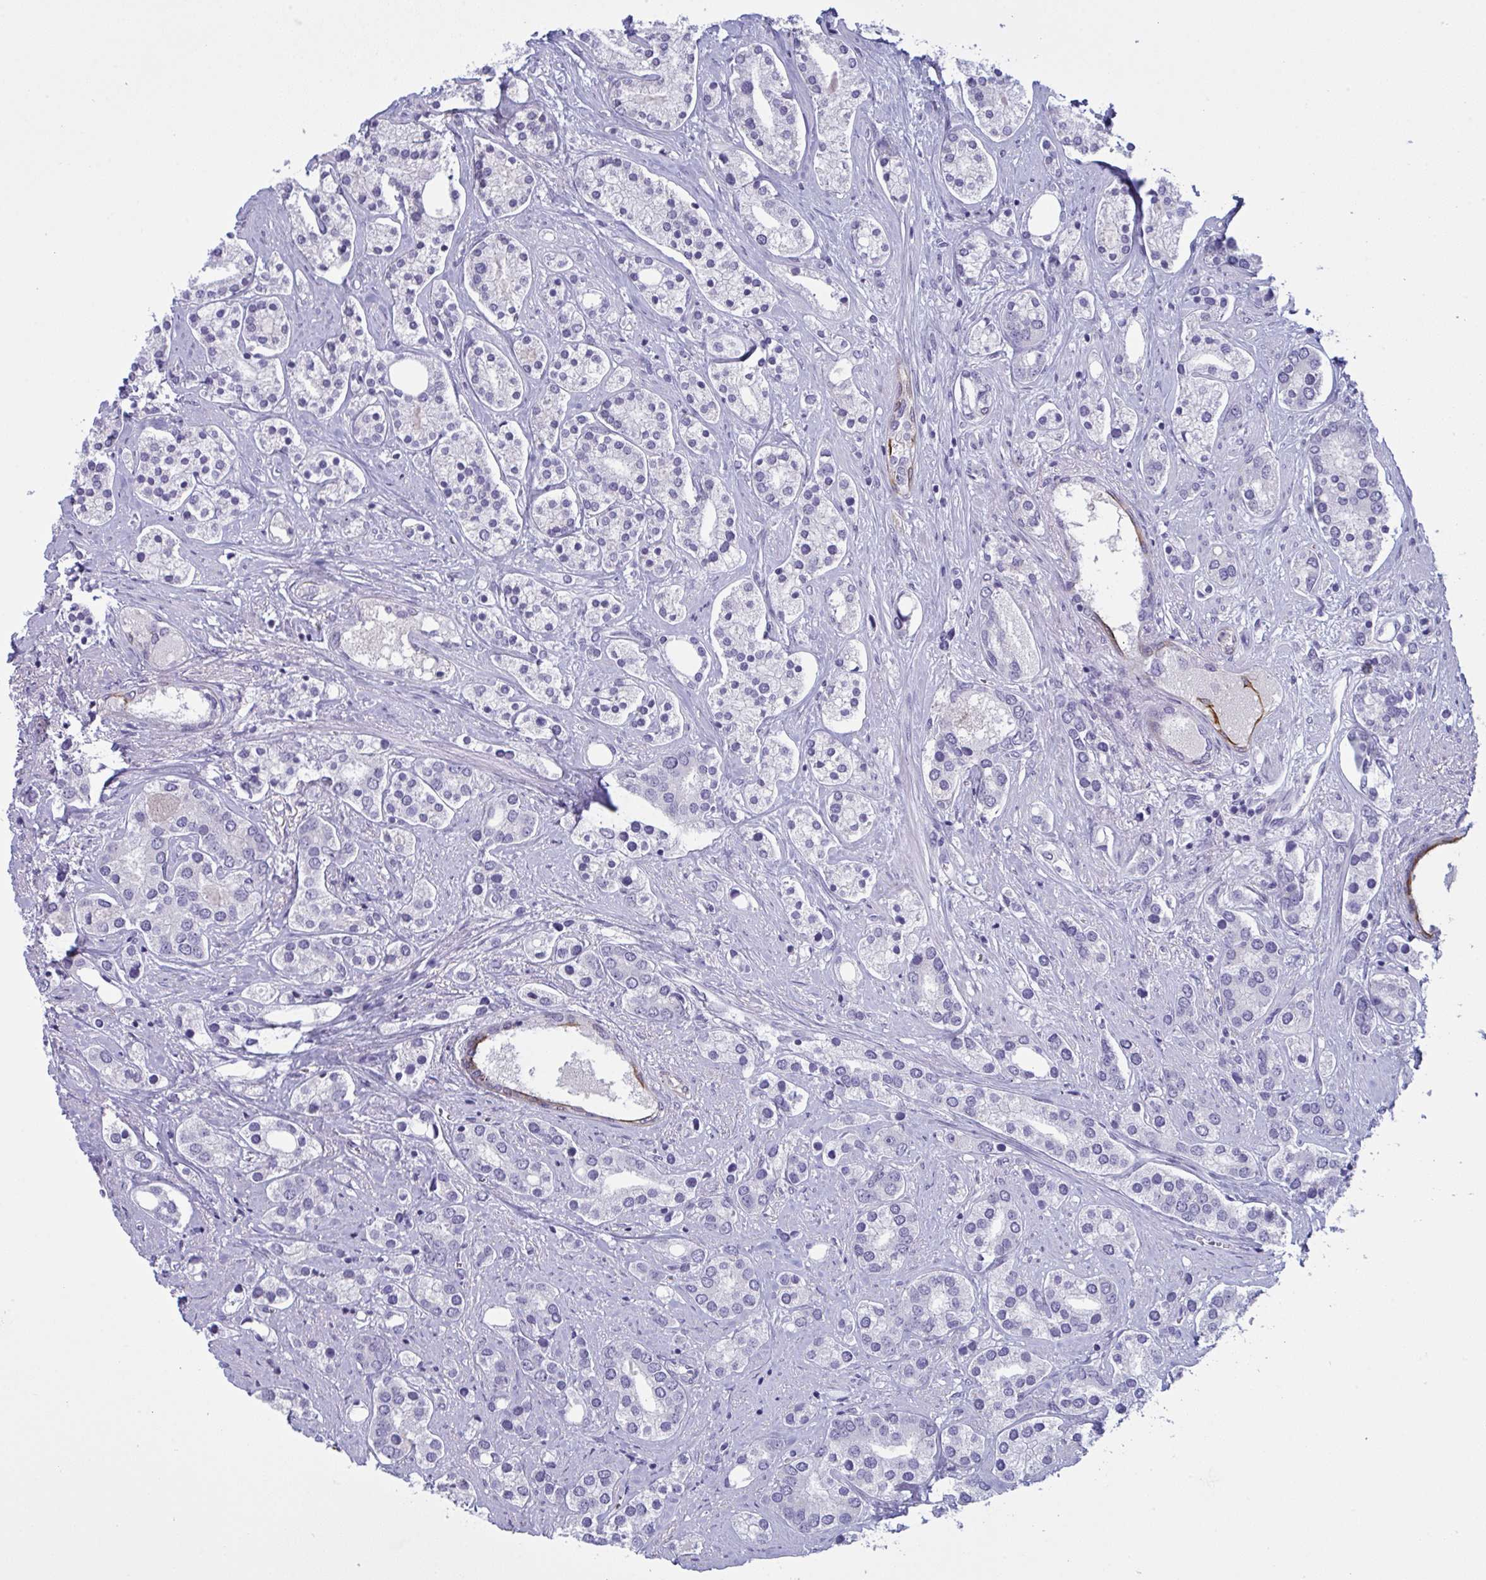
{"staining": {"intensity": "negative", "quantity": "none", "location": "none"}, "tissue": "prostate cancer", "cell_type": "Tumor cells", "image_type": "cancer", "snomed": [{"axis": "morphology", "description": "Adenocarcinoma, High grade"}, {"axis": "topography", "description": "Prostate"}], "caption": "Immunohistochemistry (IHC) micrograph of neoplastic tissue: prostate cancer stained with DAB (3,3'-diaminobenzidine) displays no significant protein positivity in tumor cells.", "gene": "TENT5D", "patient": {"sex": "male", "age": 58}}